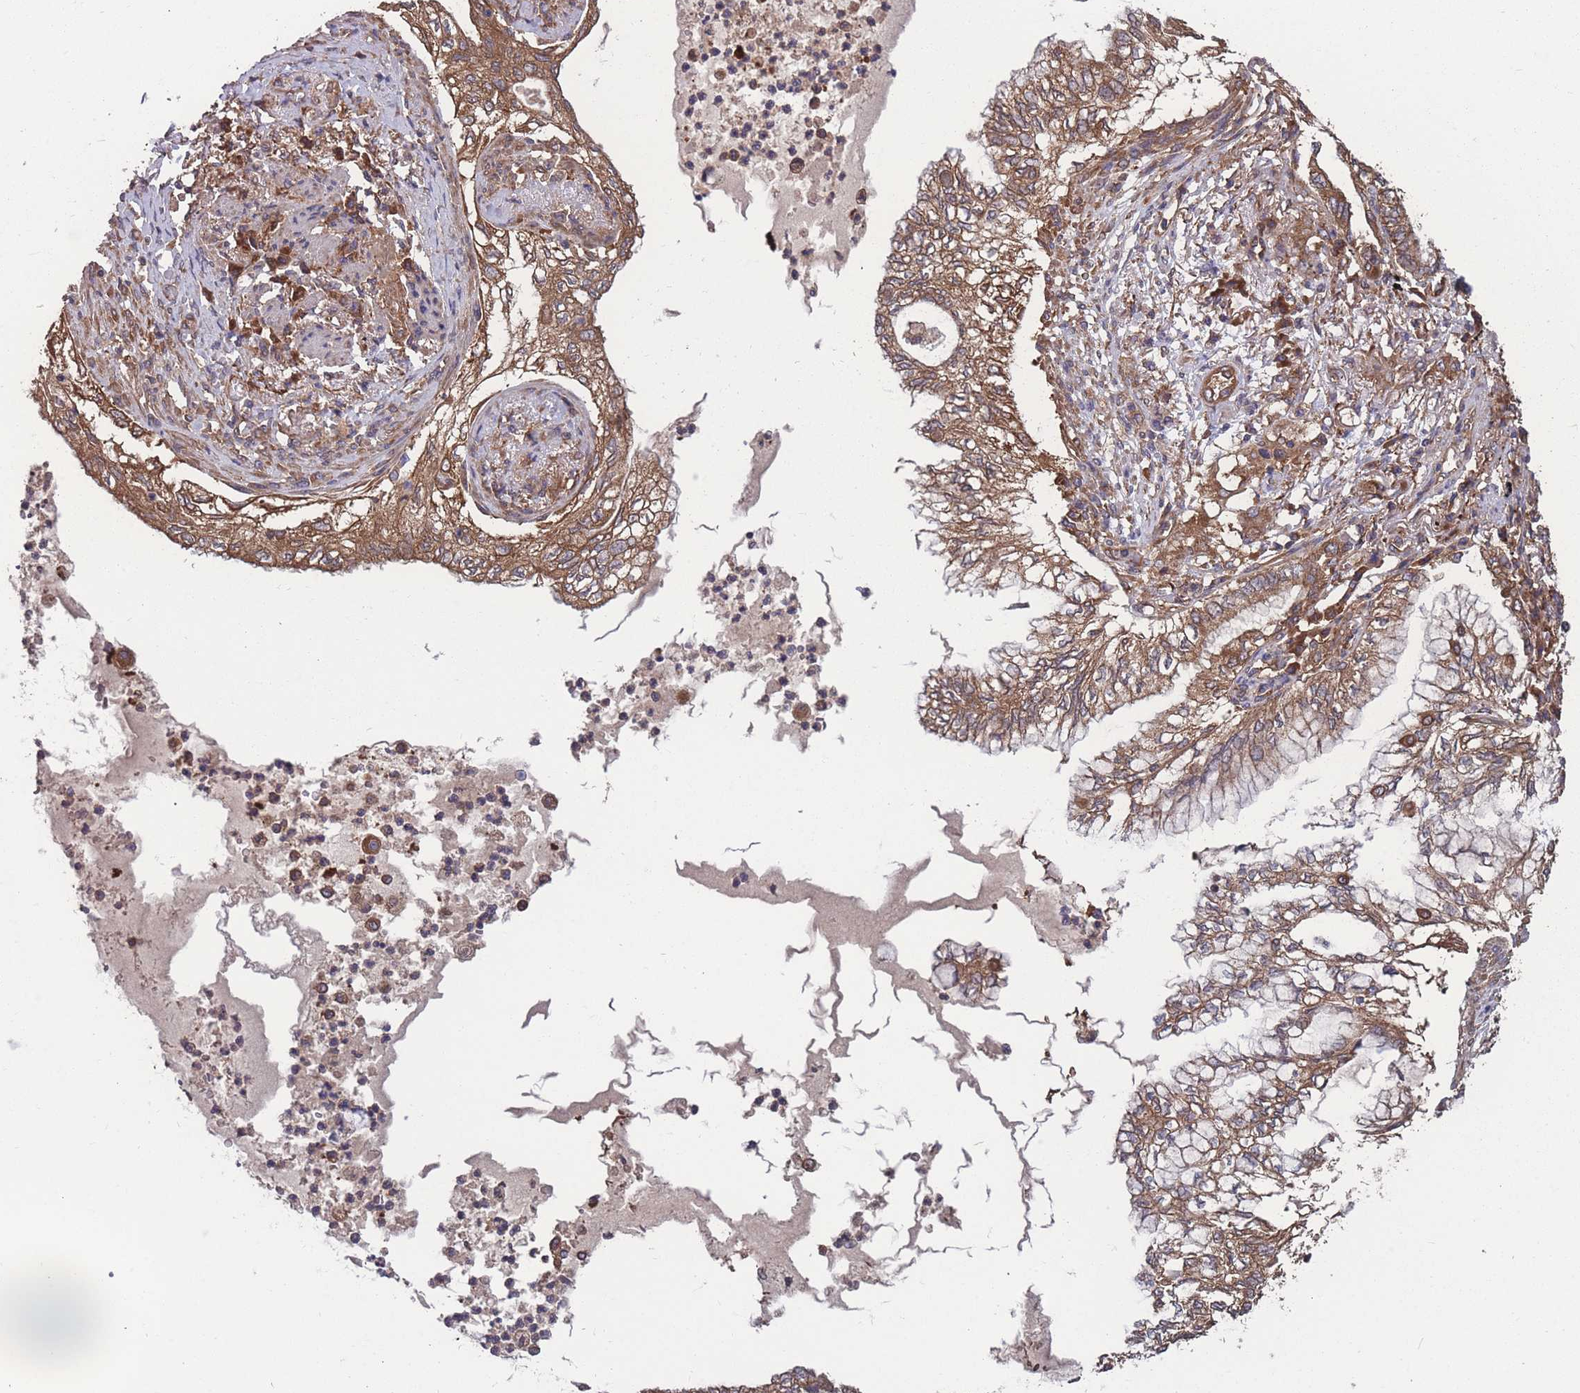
{"staining": {"intensity": "moderate", "quantity": ">75%", "location": "cytoplasmic/membranous"}, "tissue": "lung cancer", "cell_type": "Tumor cells", "image_type": "cancer", "snomed": [{"axis": "morphology", "description": "Adenocarcinoma, NOS"}, {"axis": "topography", "description": "Lung"}], "caption": "Immunohistochemical staining of human lung adenocarcinoma displays medium levels of moderate cytoplasmic/membranous expression in about >75% of tumor cells.", "gene": "ZPR1", "patient": {"sex": "female", "age": 70}}